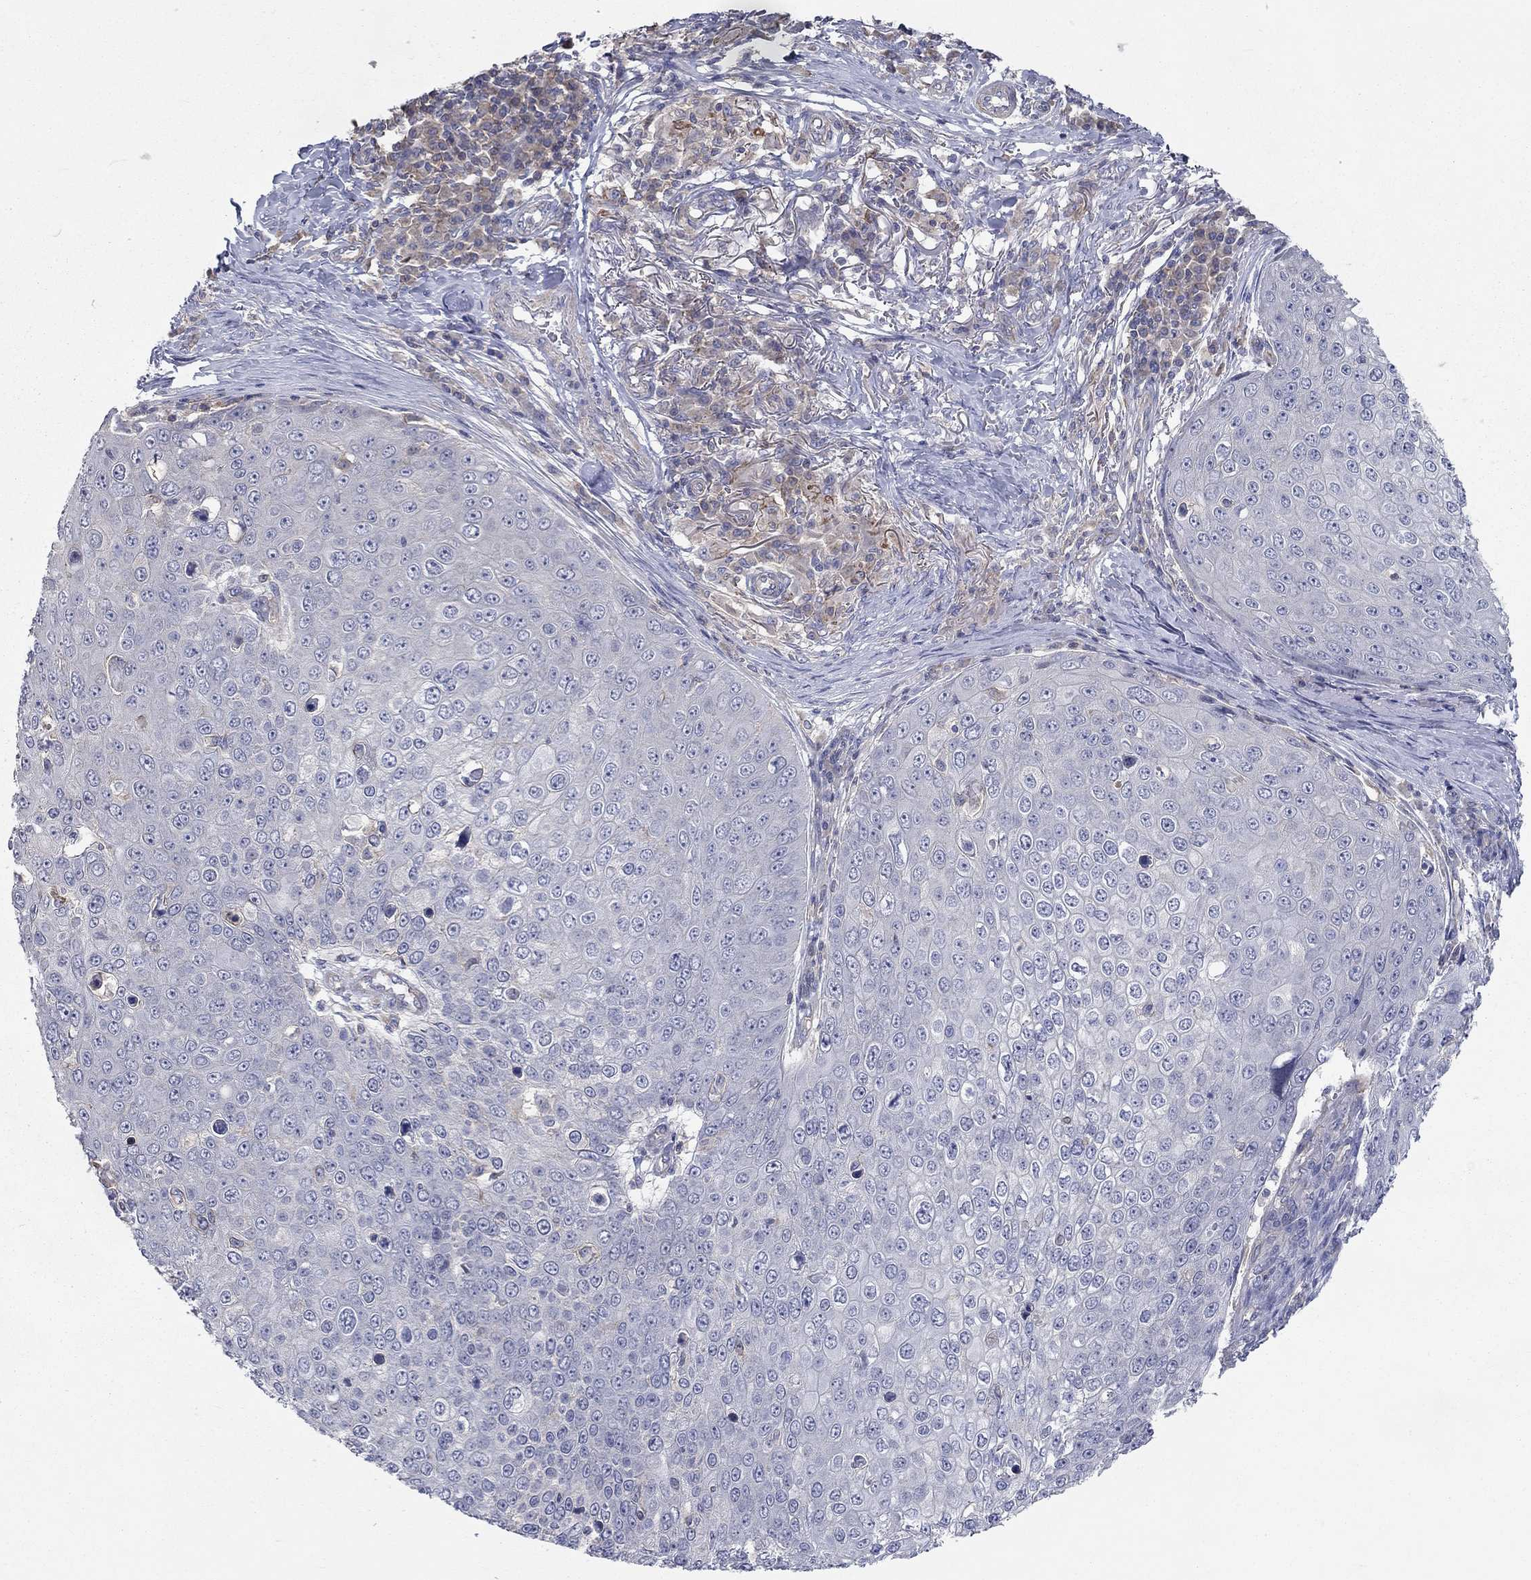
{"staining": {"intensity": "negative", "quantity": "none", "location": "none"}, "tissue": "skin cancer", "cell_type": "Tumor cells", "image_type": "cancer", "snomed": [{"axis": "morphology", "description": "Squamous cell carcinoma, NOS"}, {"axis": "topography", "description": "Skin"}], "caption": "Tumor cells show no significant protein positivity in squamous cell carcinoma (skin).", "gene": "PCDHGA10", "patient": {"sex": "male", "age": 71}}